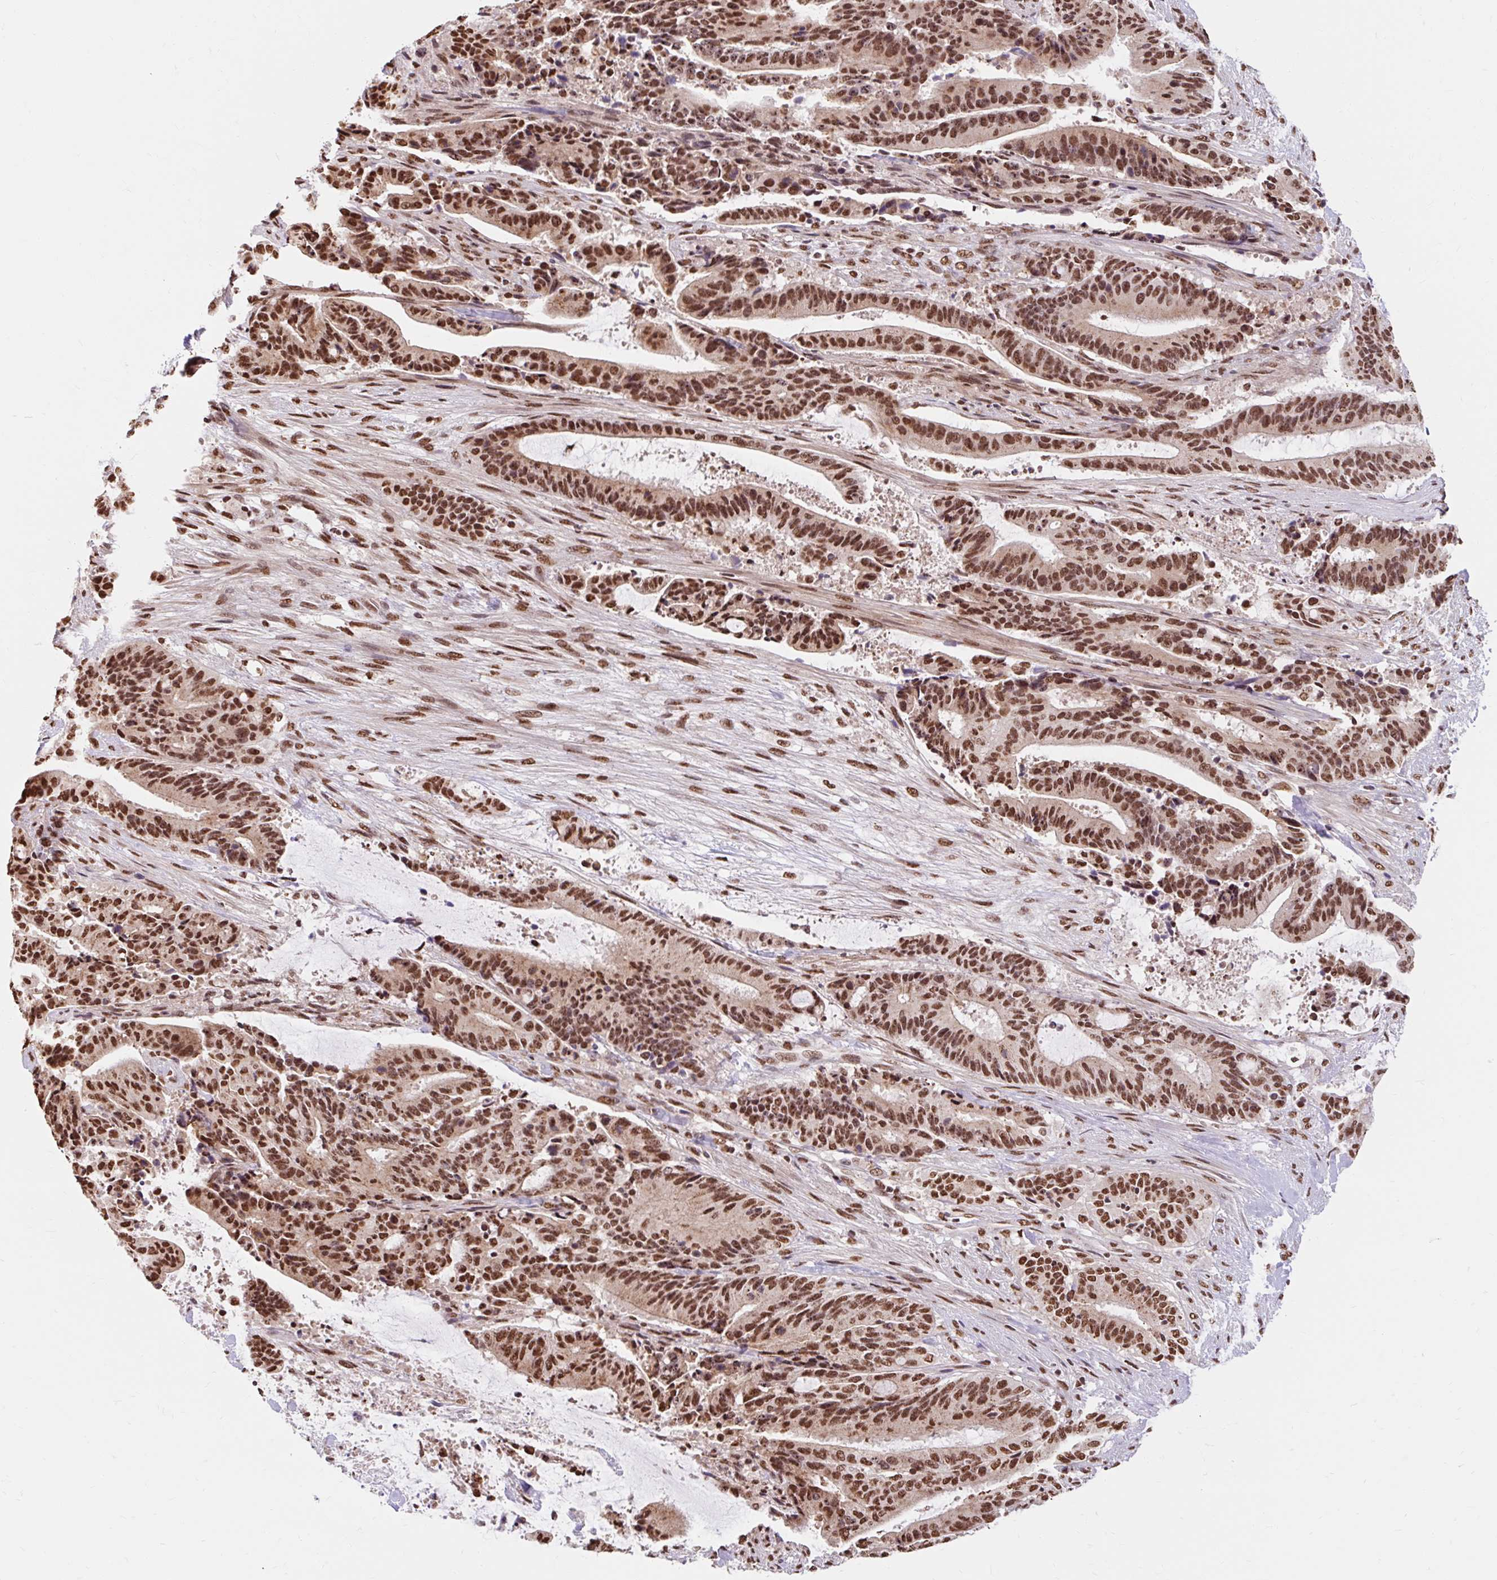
{"staining": {"intensity": "strong", "quantity": ">75%", "location": "nuclear"}, "tissue": "liver cancer", "cell_type": "Tumor cells", "image_type": "cancer", "snomed": [{"axis": "morphology", "description": "Normal tissue, NOS"}, {"axis": "morphology", "description": "Cholangiocarcinoma"}, {"axis": "topography", "description": "Liver"}, {"axis": "topography", "description": "Peripheral nerve tissue"}], "caption": "Liver cancer (cholangiocarcinoma) stained for a protein displays strong nuclear positivity in tumor cells. Immunohistochemistry stains the protein of interest in brown and the nuclei are stained blue.", "gene": "BICRA", "patient": {"sex": "female", "age": 73}}